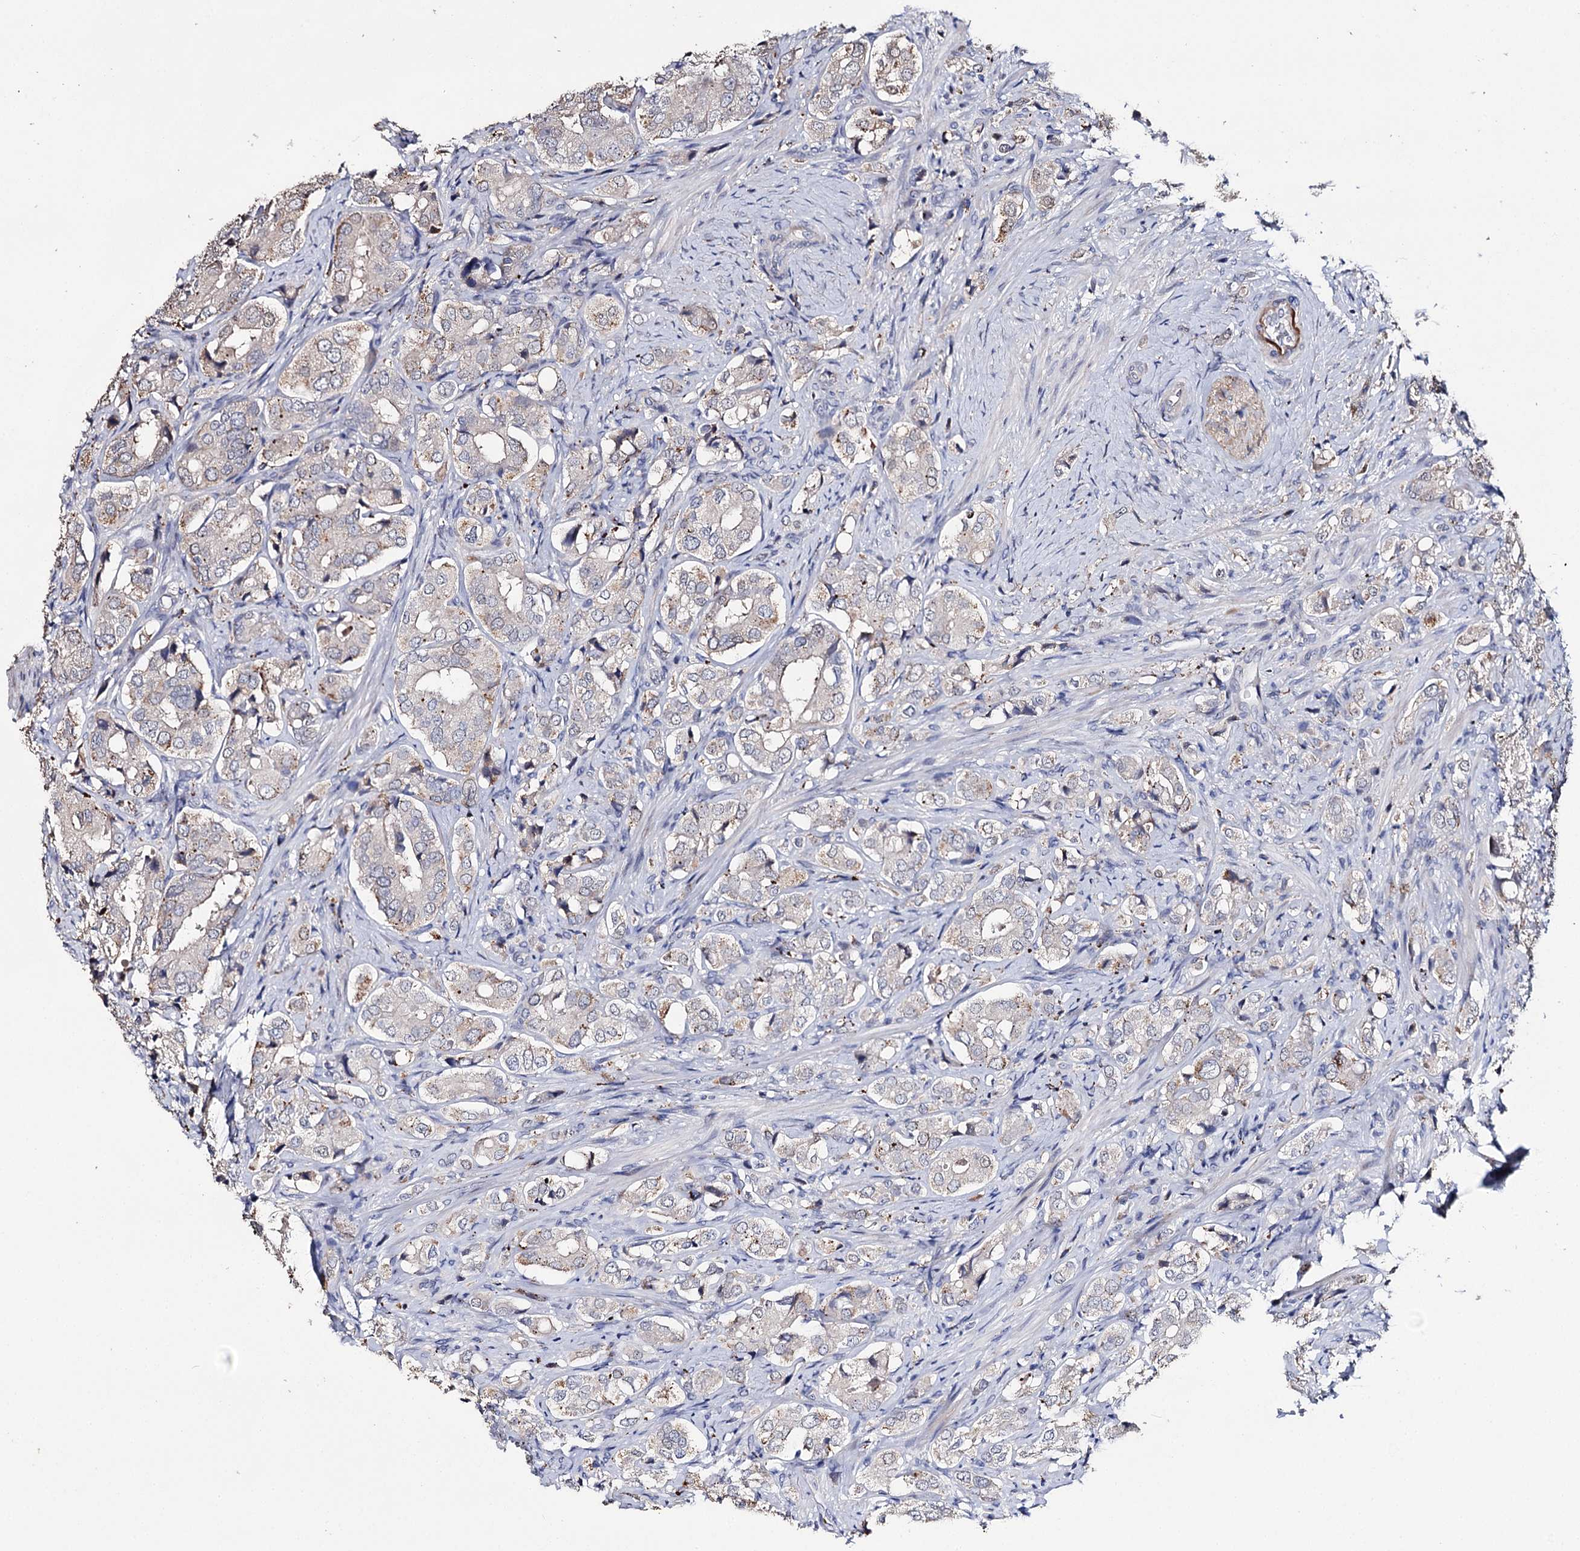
{"staining": {"intensity": "weak", "quantity": "<25%", "location": "cytoplasmic/membranous"}, "tissue": "prostate cancer", "cell_type": "Tumor cells", "image_type": "cancer", "snomed": [{"axis": "morphology", "description": "Adenocarcinoma, High grade"}, {"axis": "topography", "description": "Prostate"}], "caption": "IHC of human prostate cancer shows no positivity in tumor cells.", "gene": "DNAH6", "patient": {"sex": "male", "age": 65}}